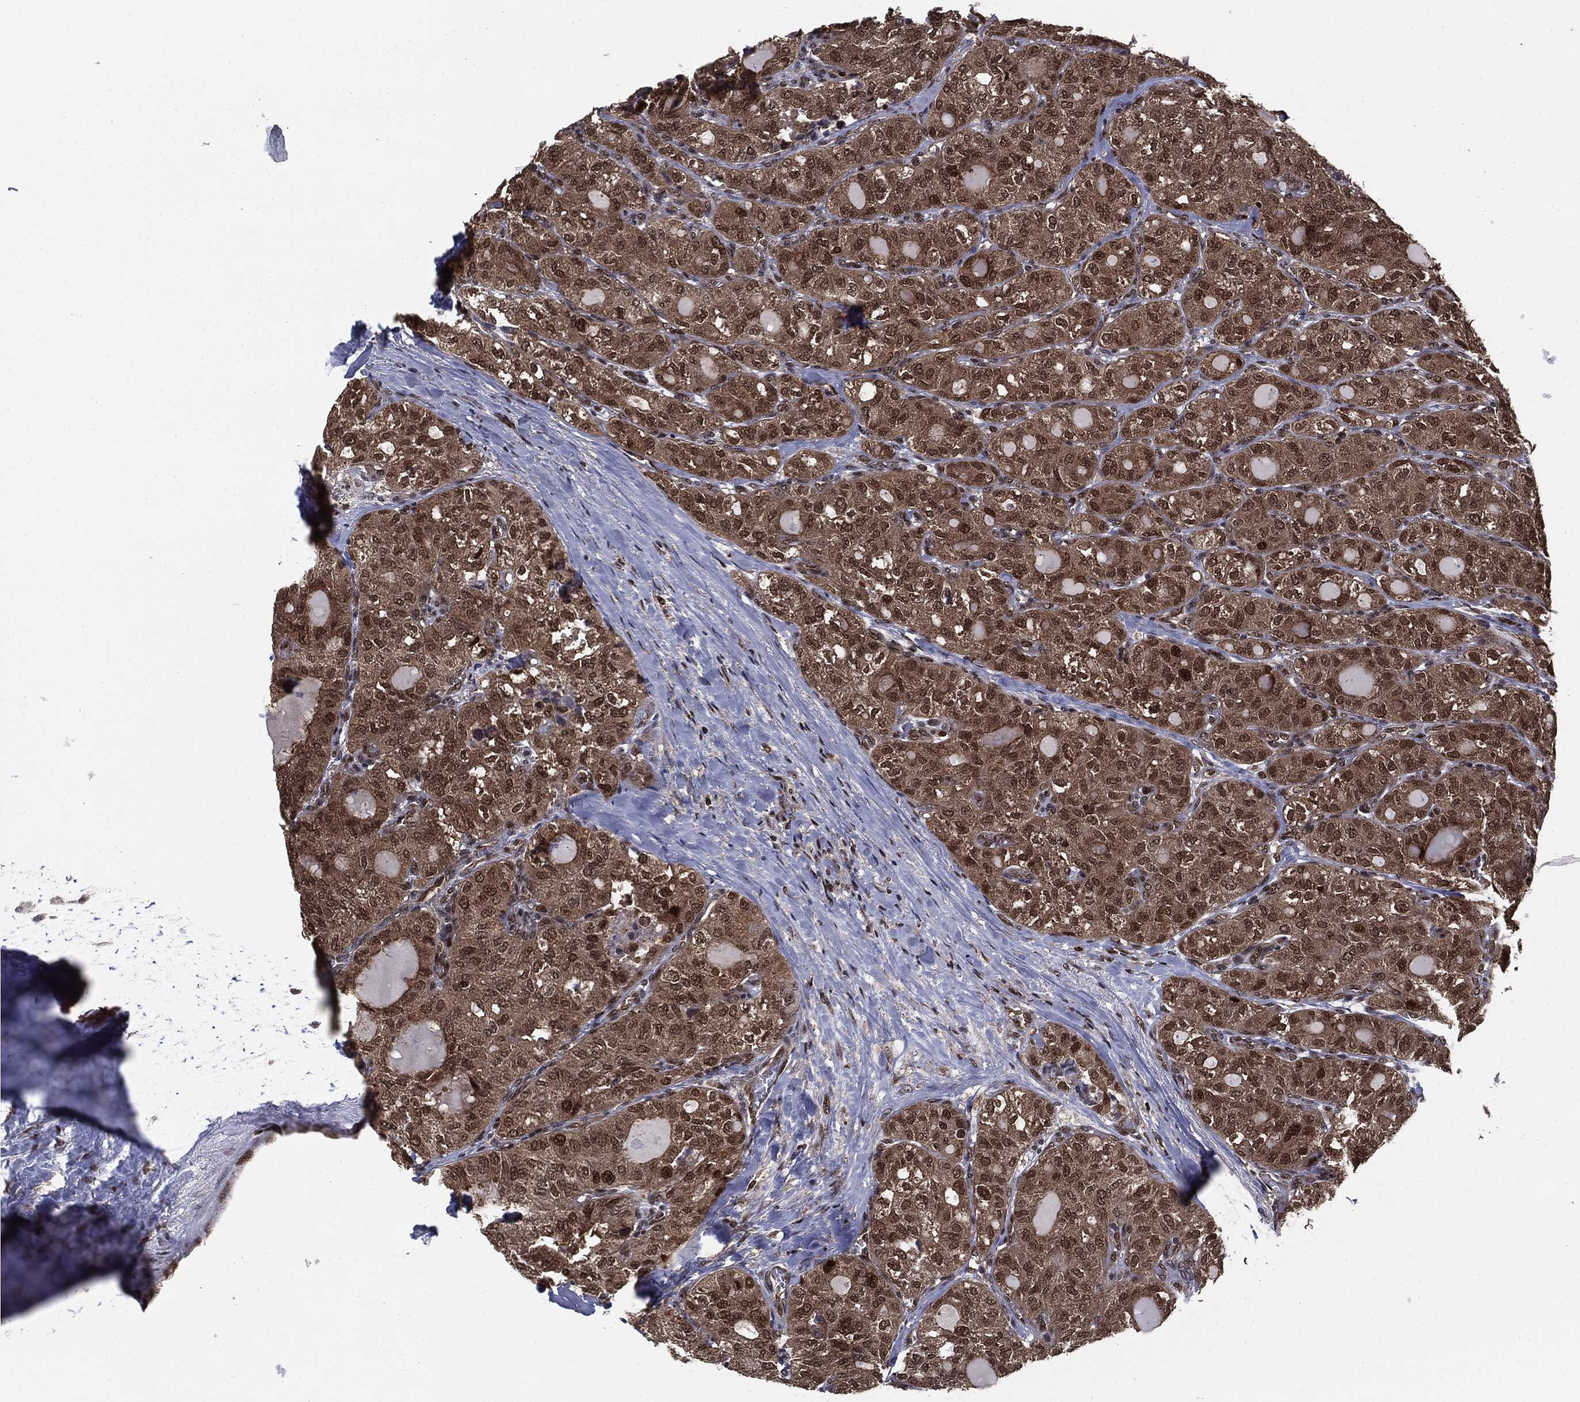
{"staining": {"intensity": "moderate", "quantity": ">75%", "location": "cytoplasmic/membranous,nuclear"}, "tissue": "thyroid cancer", "cell_type": "Tumor cells", "image_type": "cancer", "snomed": [{"axis": "morphology", "description": "Follicular adenoma carcinoma, NOS"}, {"axis": "topography", "description": "Thyroid gland"}], "caption": "The histopathology image reveals immunohistochemical staining of thyroid follicular adenoma carcinoma. There is moderate cytoplasmic/membranous and nuclear staining is present in approximately >75% of tumor cells. Using DAB (brown) and hematoxylin (blue) stains, captured at high magnification using brightfield microscopy.", "gene": "PTPA", "patient": {"sex": "male", "age": 75}}